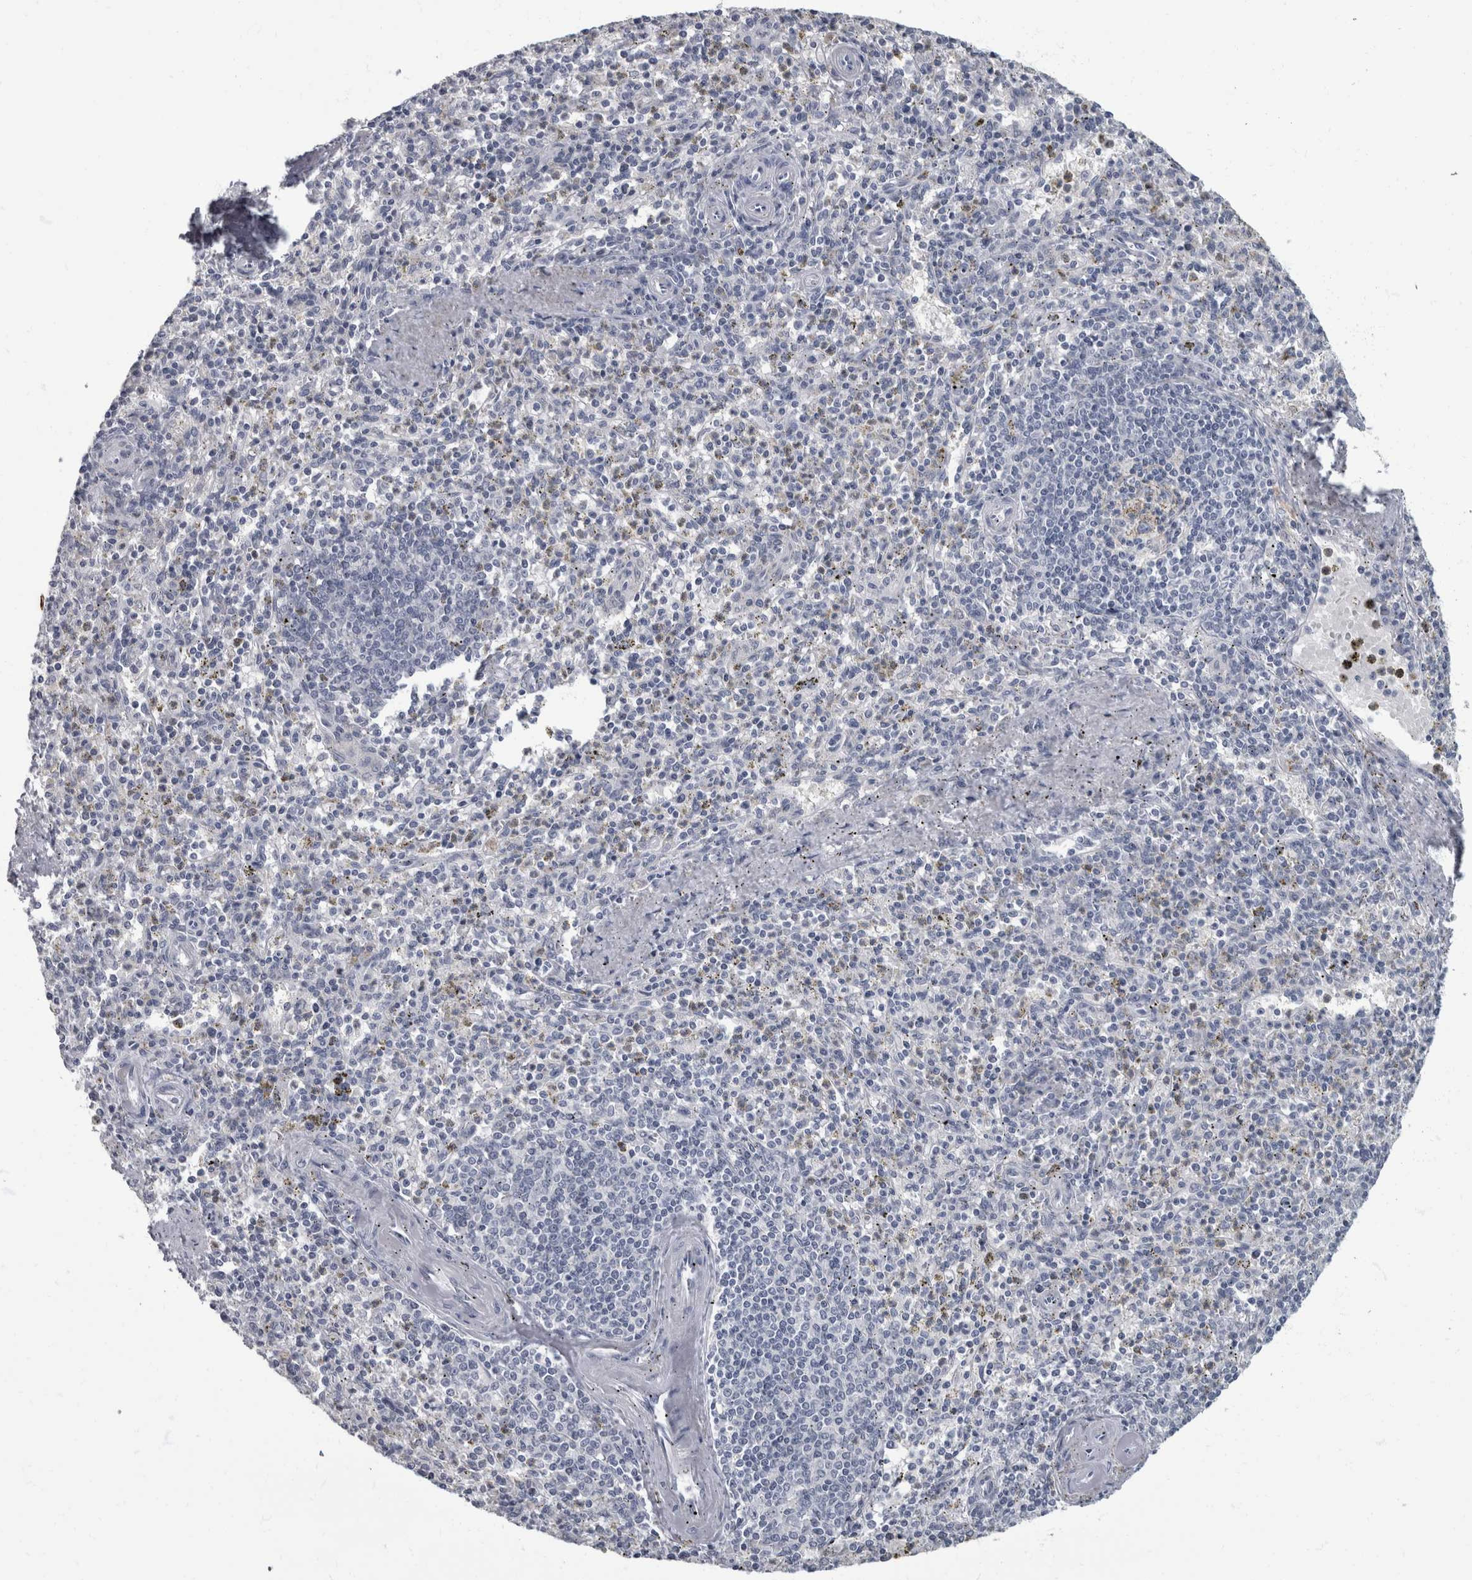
{"staining": {"intensity": "negative", "quantity": "none", "location": "none"}, "tissue": "spleen", "cell_type": "Cells in red pulp", "image_type": "normal", "snomed": [{"axis": "morphology", "description": "Normal tissue, NOS"}, {"axis": "topography", "description": "Spleen"}], "caption": "IHC micrograph of normal spleen: human spleen stained with DAB (3,3'-diaminobenzidine) reveals no significant protein staining in cells in red pulp.", "gene": "DSG2", "patient": {"sex": "male", "age": 72}}